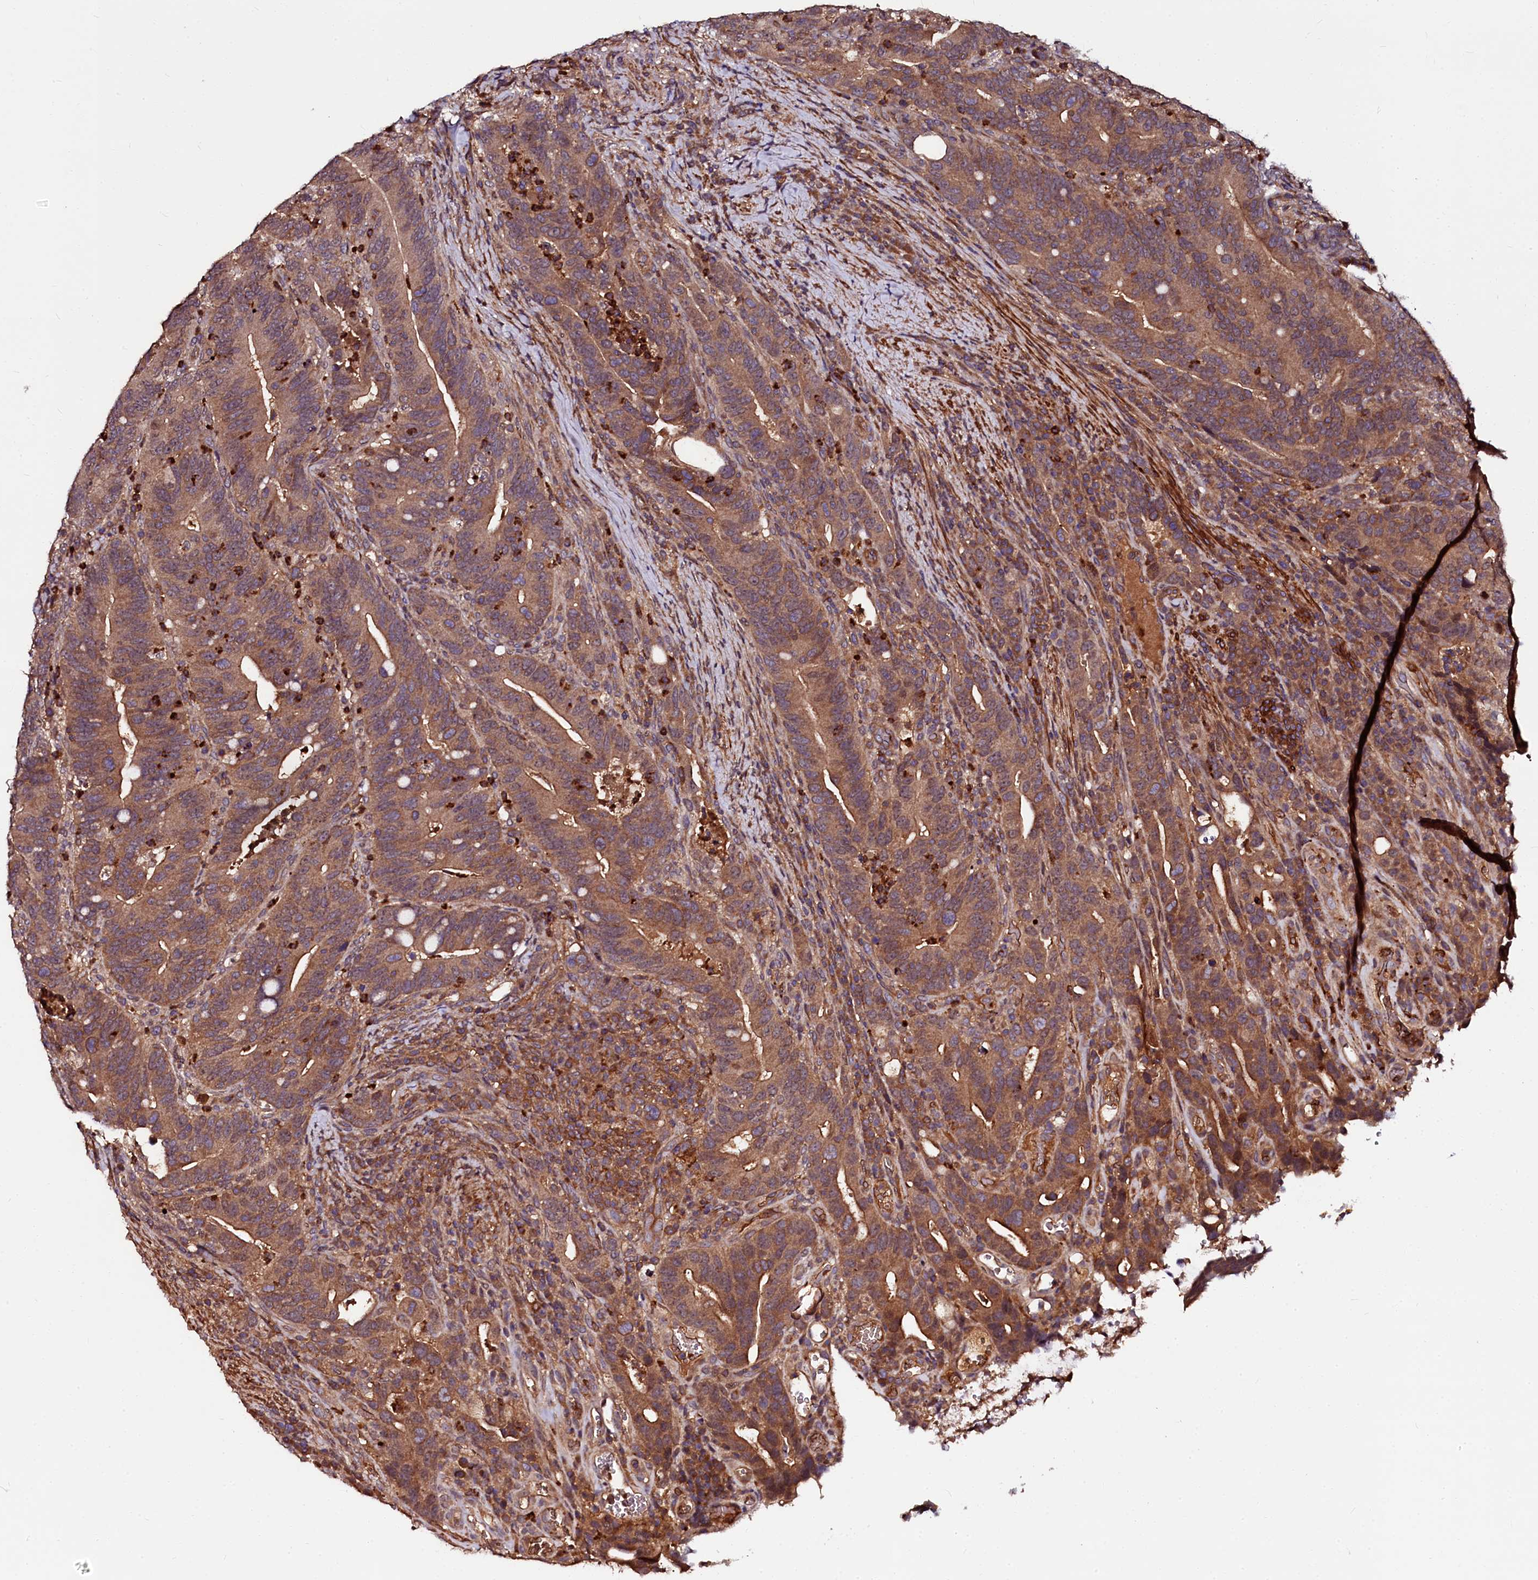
{"staining": {"intensity": "moderate", "quantity": ">75%", "location": "cytoplasmic/membranous"}, "tissue": "colorectal cancer", "cell_type": "Tumor cells", "image_type": "cancer", "snomed": [{"axis": "morphology", "description": "Adenocarcinoma, NOS"}, {"axis": "topography", "description": "Colon"}], "caption": "Immunohistochemical staining of adenocarcinoma (colorectal) displays moderate cytoplasmic/membranous protein expression in about >75% of tumor cells. (IHC, brightfield microscopy, high magnification).", "gene": "N4BP1", "patient": {"sex": "female", "age": 66}}